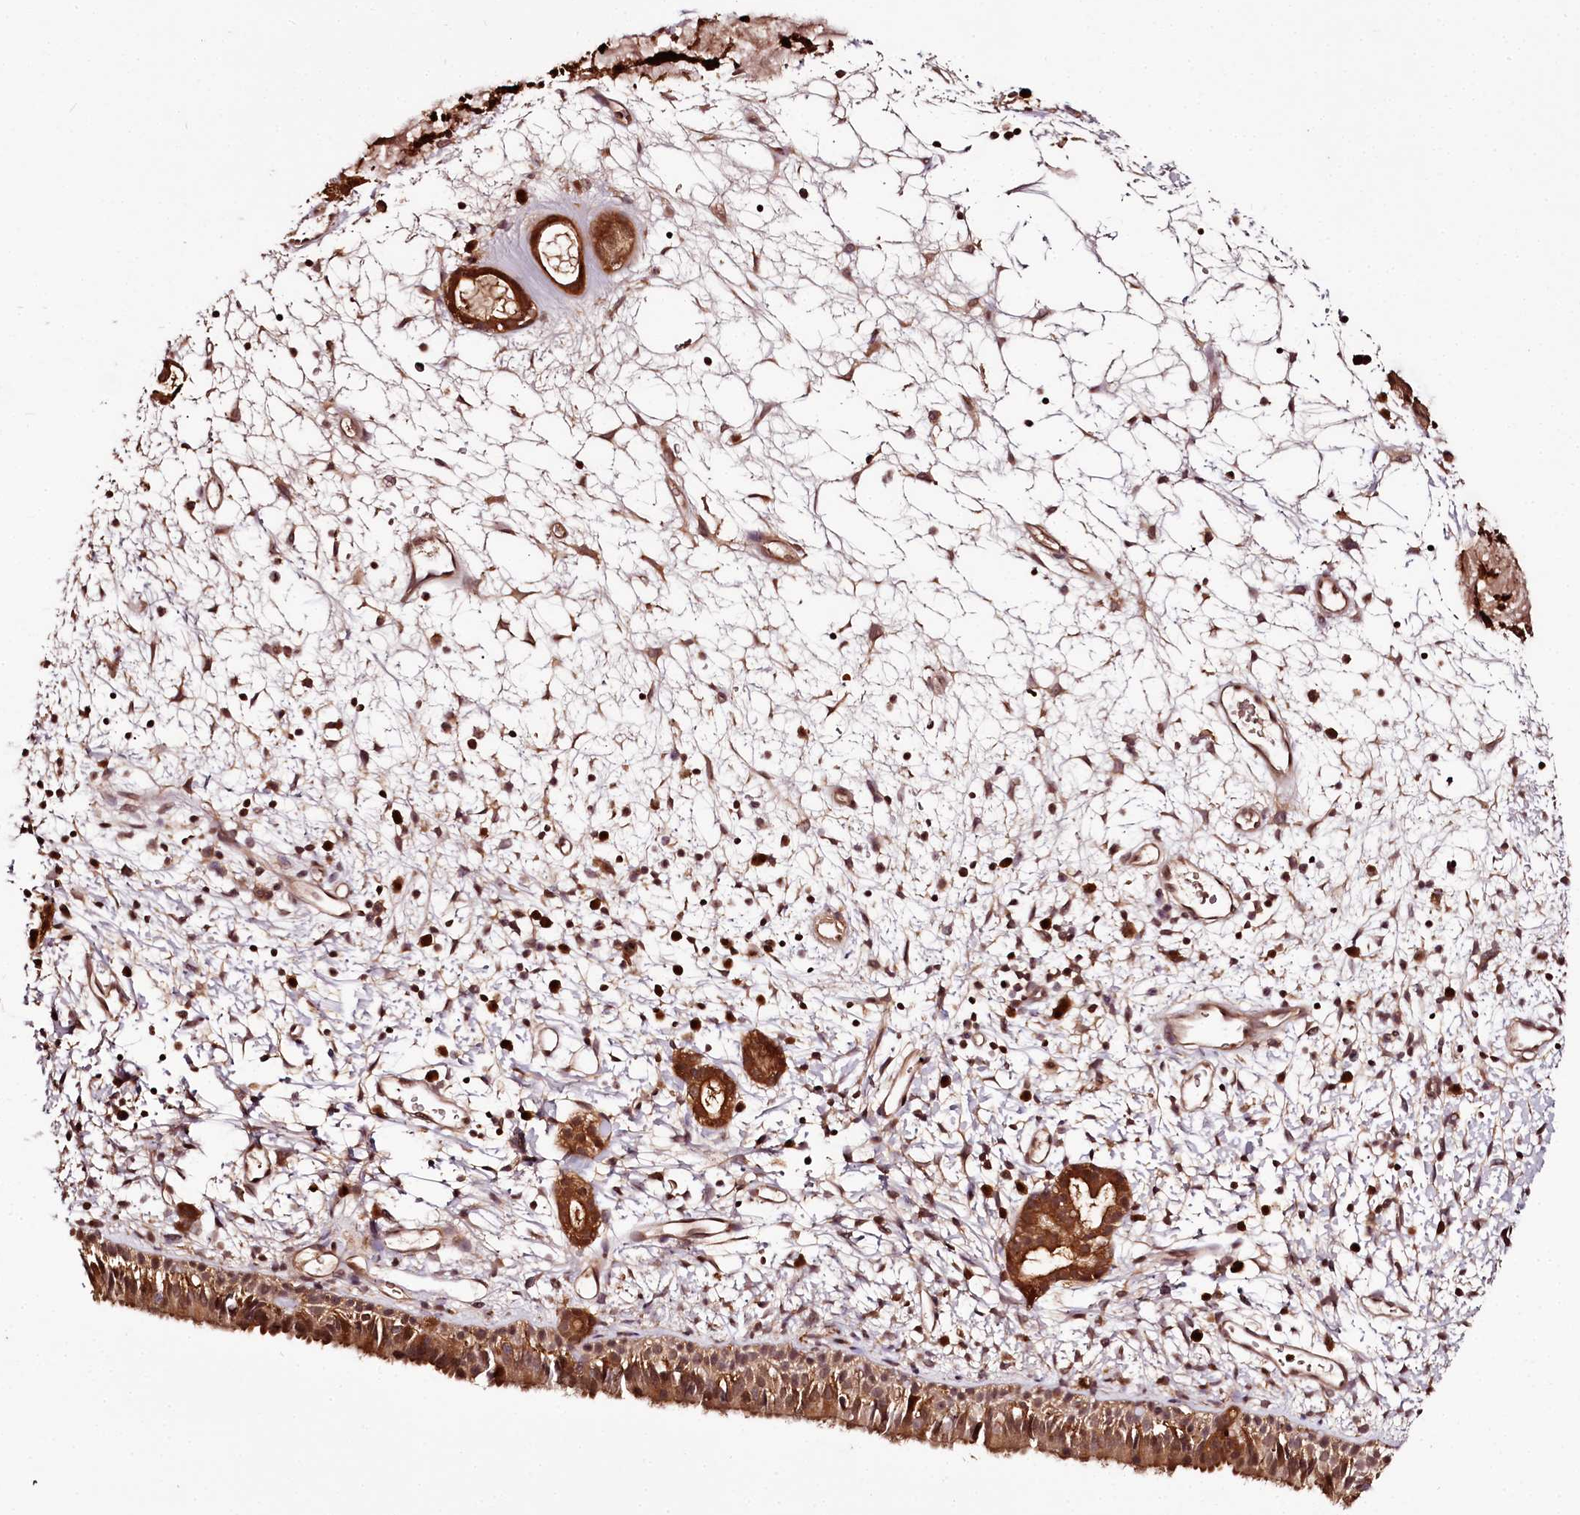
{"staining": {"intensity": "moderate", "quantity": ">75%", "location": "cytoplasmic/membranous,nuclear"}, "tissue": "nasopharynx", "cell_type": "Respiratory epithelial cells", "image_type": "normal", "snomed": [{"axis": "morphology", "description": "Normal tissue, NOS"}, {"axis": "topography", "description": "Nasopharynx"}], "caption": "Immunohistochemical staining of benign nasopharynx reveals moderate cytoplasmic/membranous,nuclear protein expression in about >75% of respiratory epithelial cells.", "gene": "TTC12", "patient": {"sex": "male", "age": 22}}